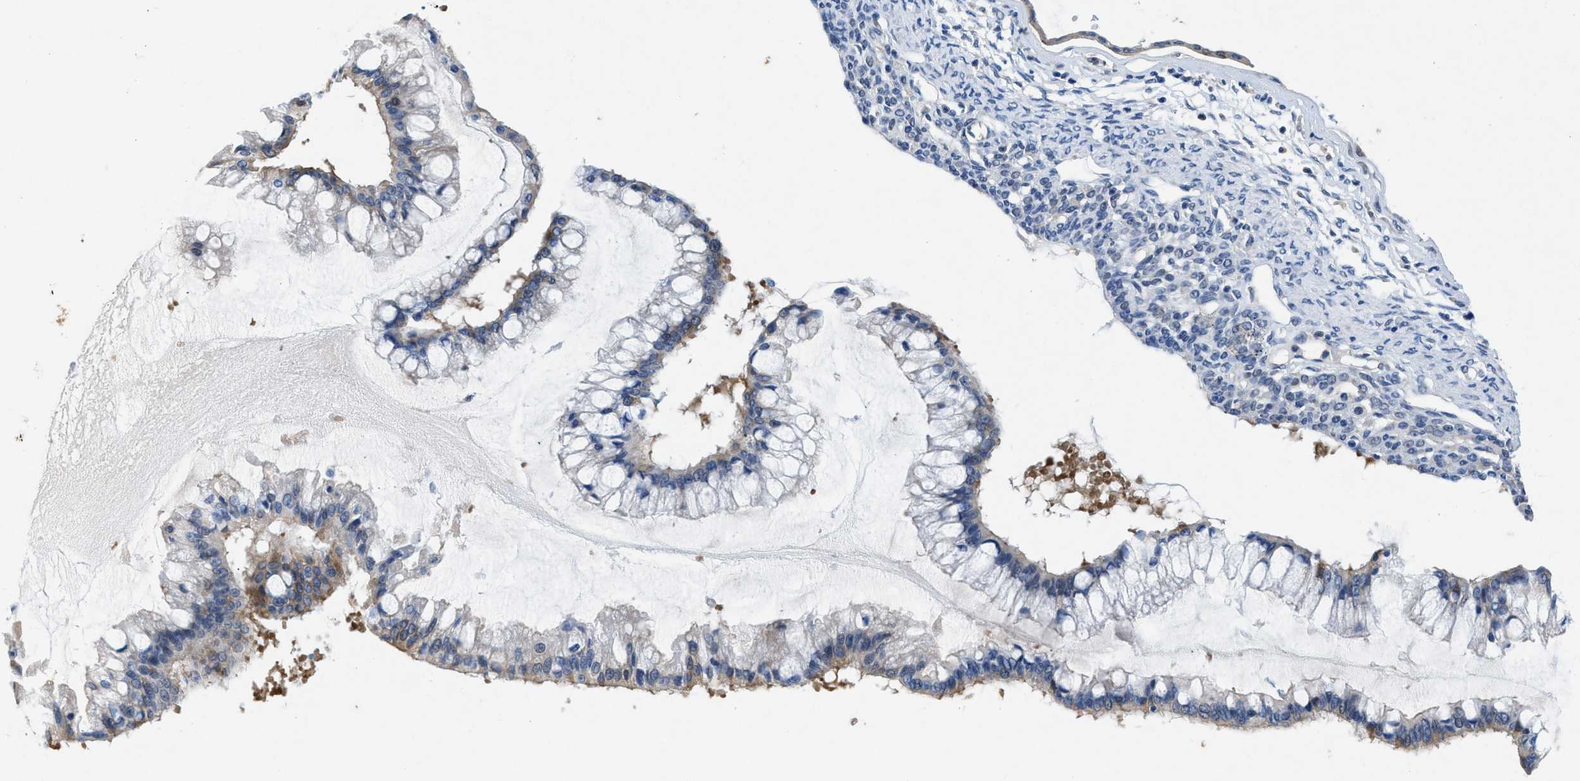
{"staining": {"intensity": "weak", "quantity": "<25%", "location": "cytoplasmic/membranous"}, "tissue": "ovarian cancer", "cell_type": "Tumor cells", "image_type": "cancer", "snomed": [{"axis": "morphology", "description": "Cystadenocarcinoma, mucinous, NOS"}, {"axis": "topography", "description": "Ovary"}], "caption": "This is an immunohistochemistry histopathology image of human ovarian mucinous cystadenocarcinoma. There is no expression in tumor cells.", "gene": "COPS2", "patient": {"sex": "female", "age": 73}}